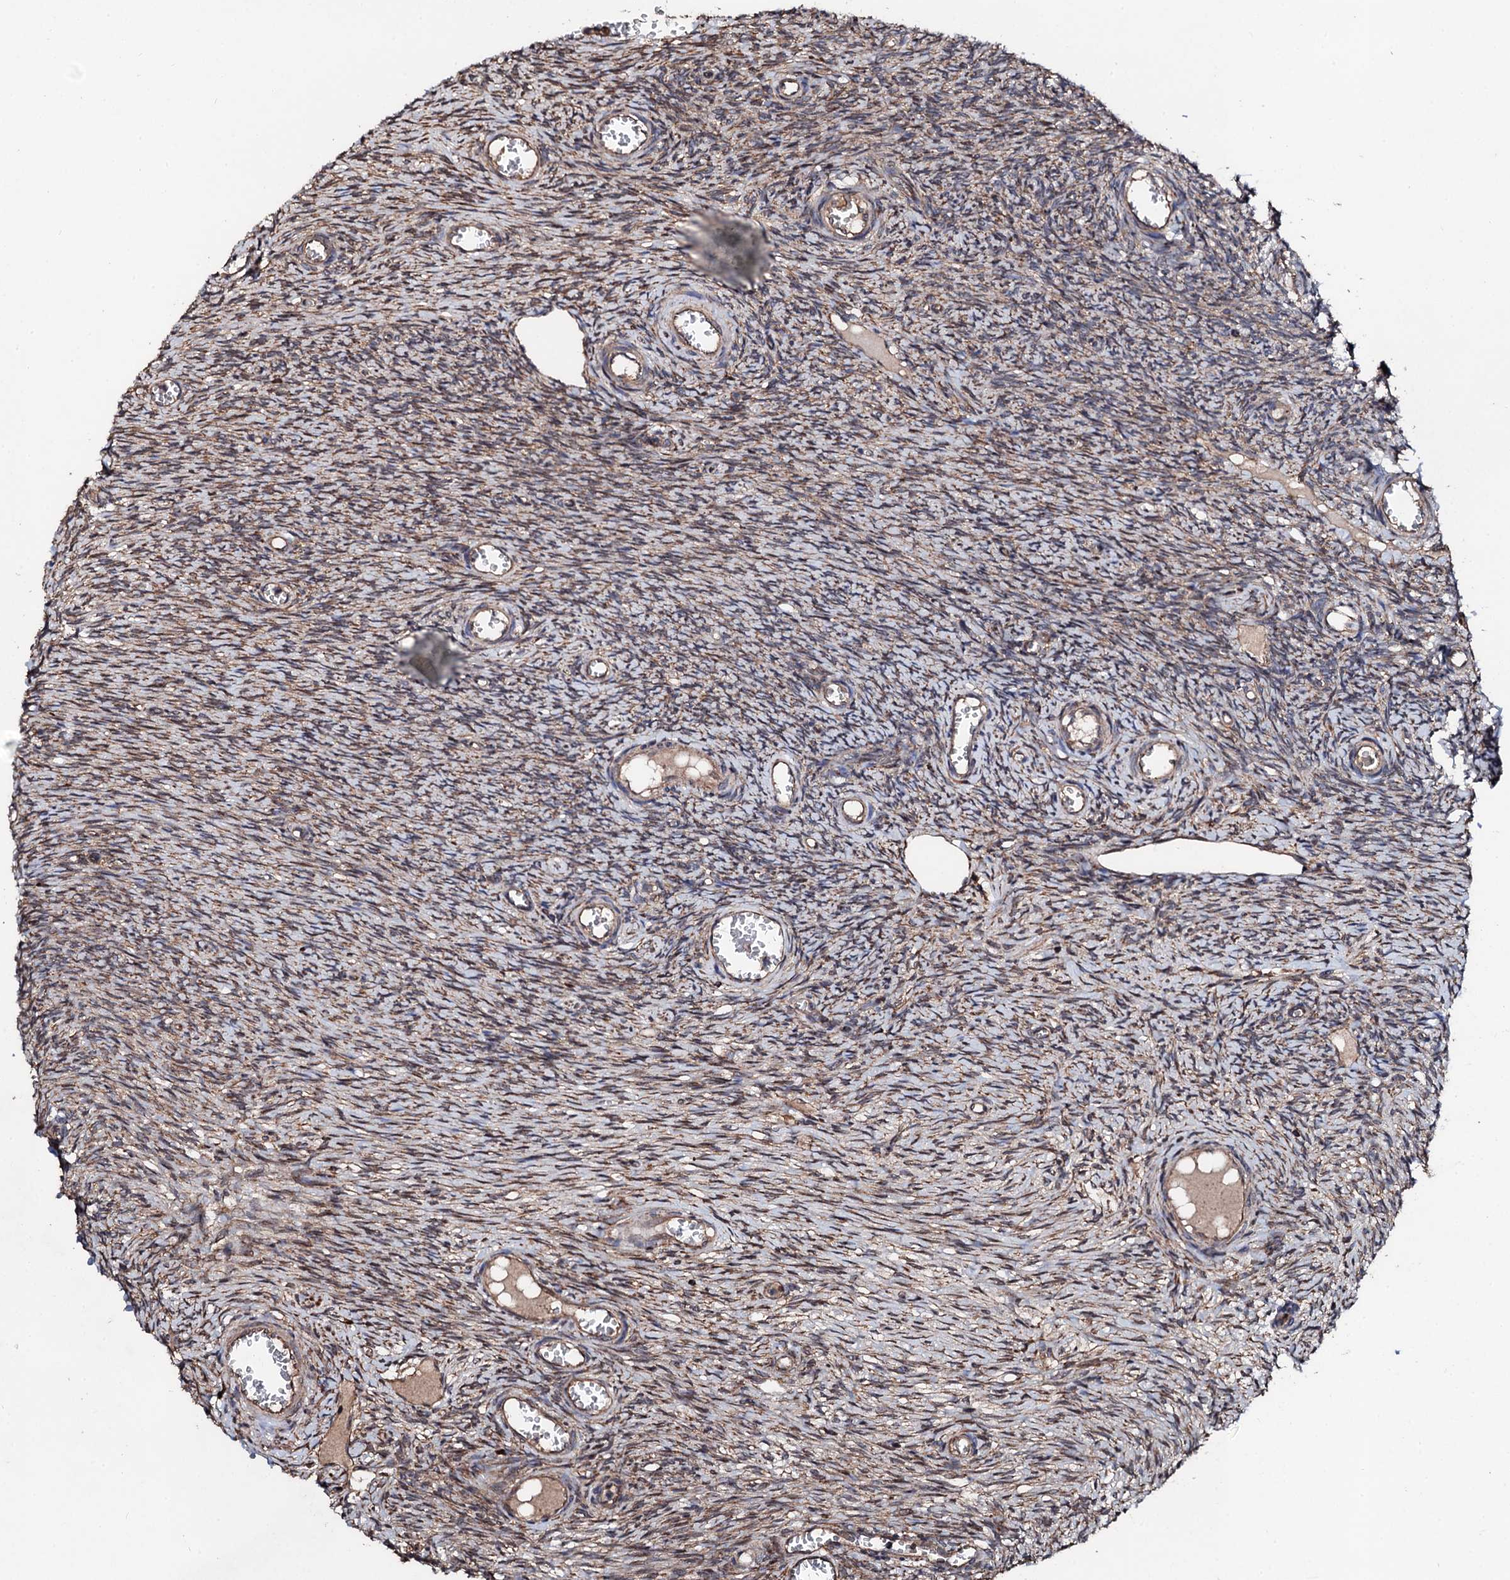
{"staining": {"intensity": "weak", "quantity": ">75%", "location": "cytoplasmic/membranous"}, "tissue": "ovary", "cell_type": "Ovarian stroma cells", "image_type": "normal", "snomed": [{"axis": "morphology", "description": "Normal tissue, NOS"}, {"axis": "topography", "description": "Ovary"}], "caption": "Human ovary stained for a protein (brown) demonstrates weak cytoplasmic/membranous positive positivity in about >75% of ovarian stroma cells.", "gene": "CKAP5", "patient": {"sex": "female", "age": 44}}